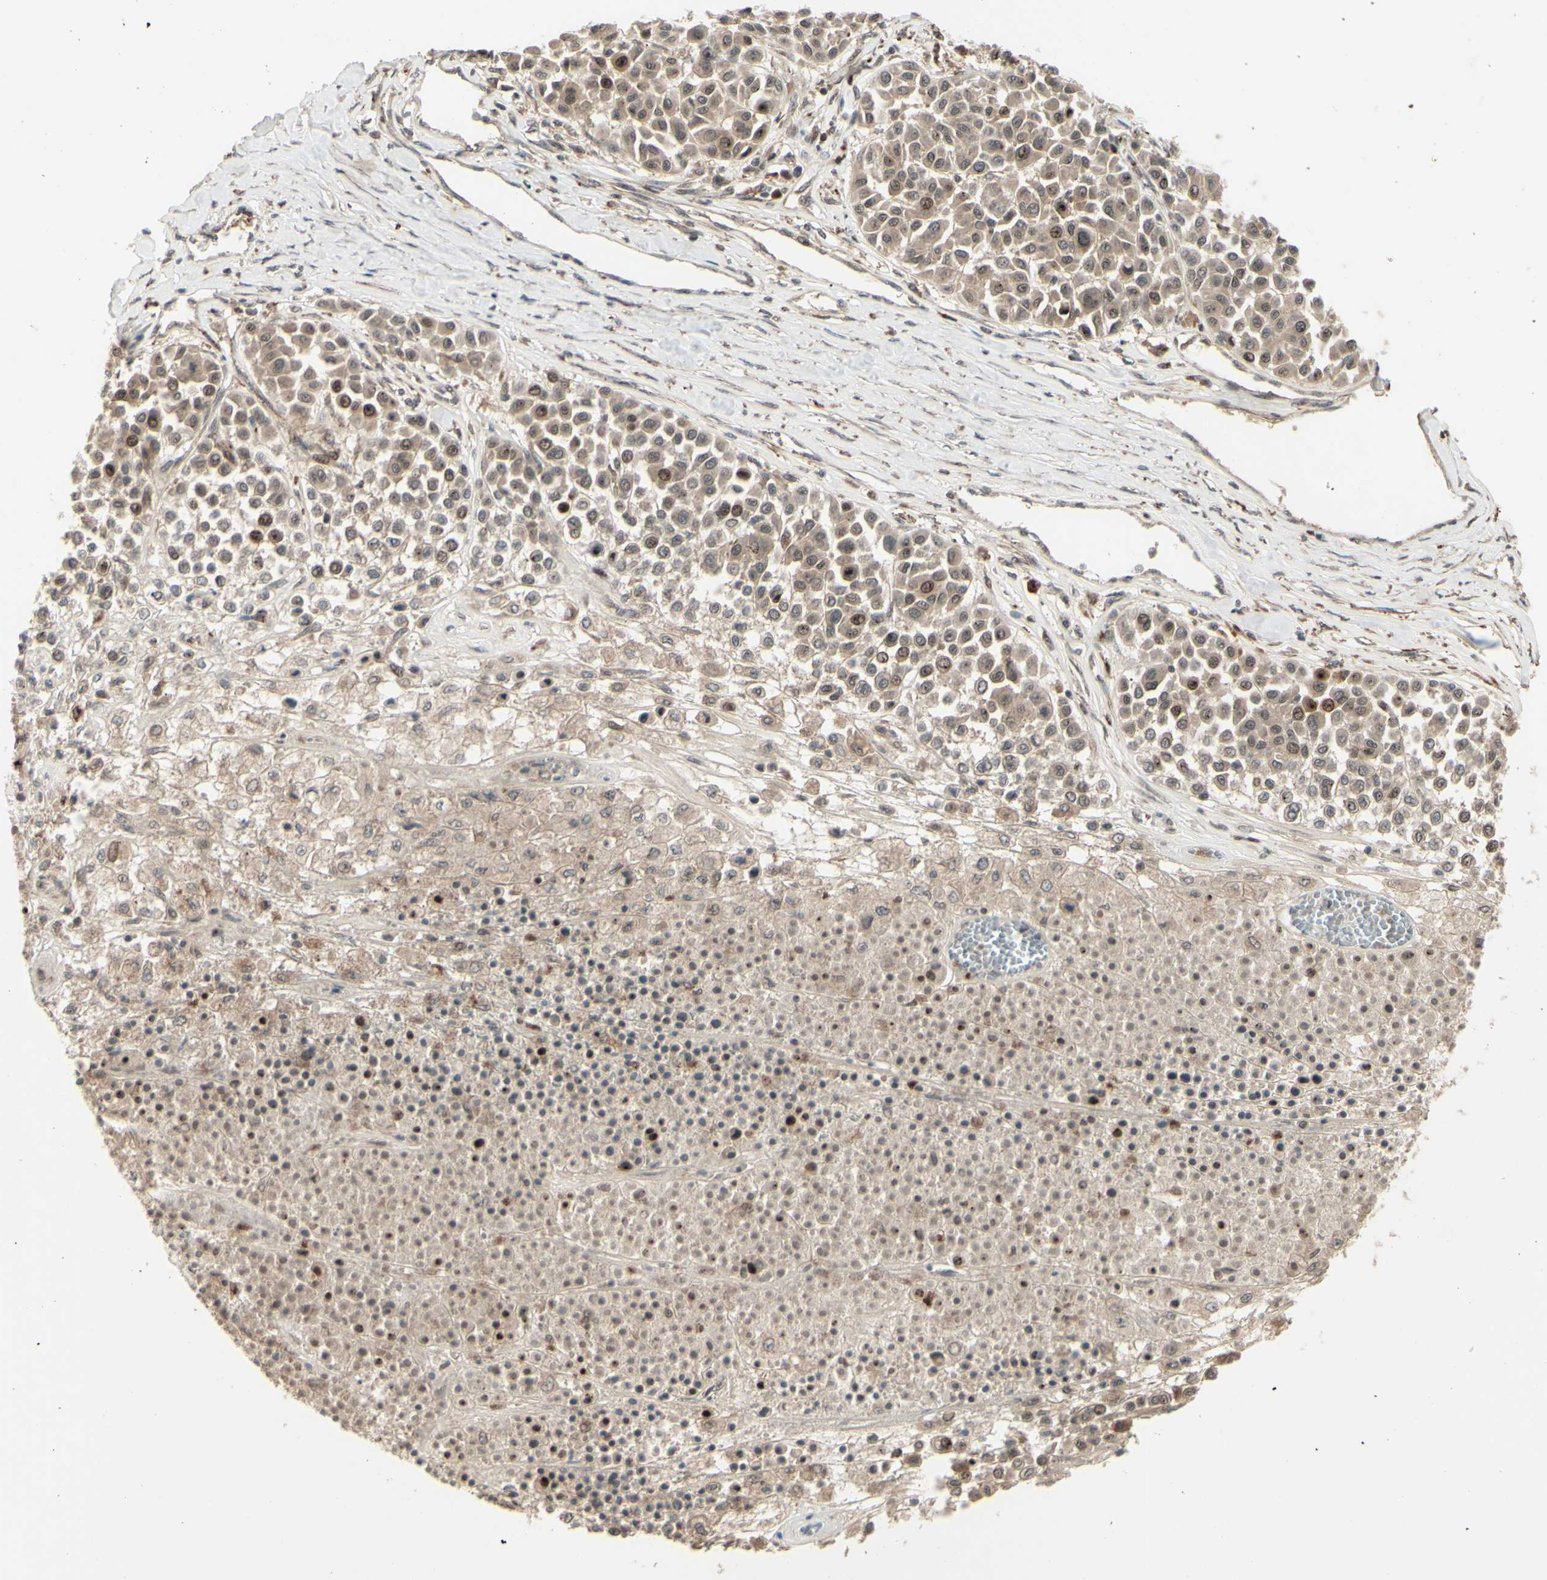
{"staining": {"intensity": "moderate", "quantity": ">75%", "location": "cytoplasmic/membranous,nuclear"}, "tissue": "melanoma", "cell_type": "Tumor cells", "image_type": "cancer", "snomed": [{"axis": "morphology", "description": "Malignant melanoma, Metastatic site"}, {"axis": "topography", "description": "Soft tissue"}], "caption": "Approximately >75% of tumor cells in melanoma reveal moderate cytoplasmic/membranous and nuclear protein positivity as visualized by brown immunohistochemical staining.", "gene": "MLF2", "patient": {"sex": "male", "age": 41}}